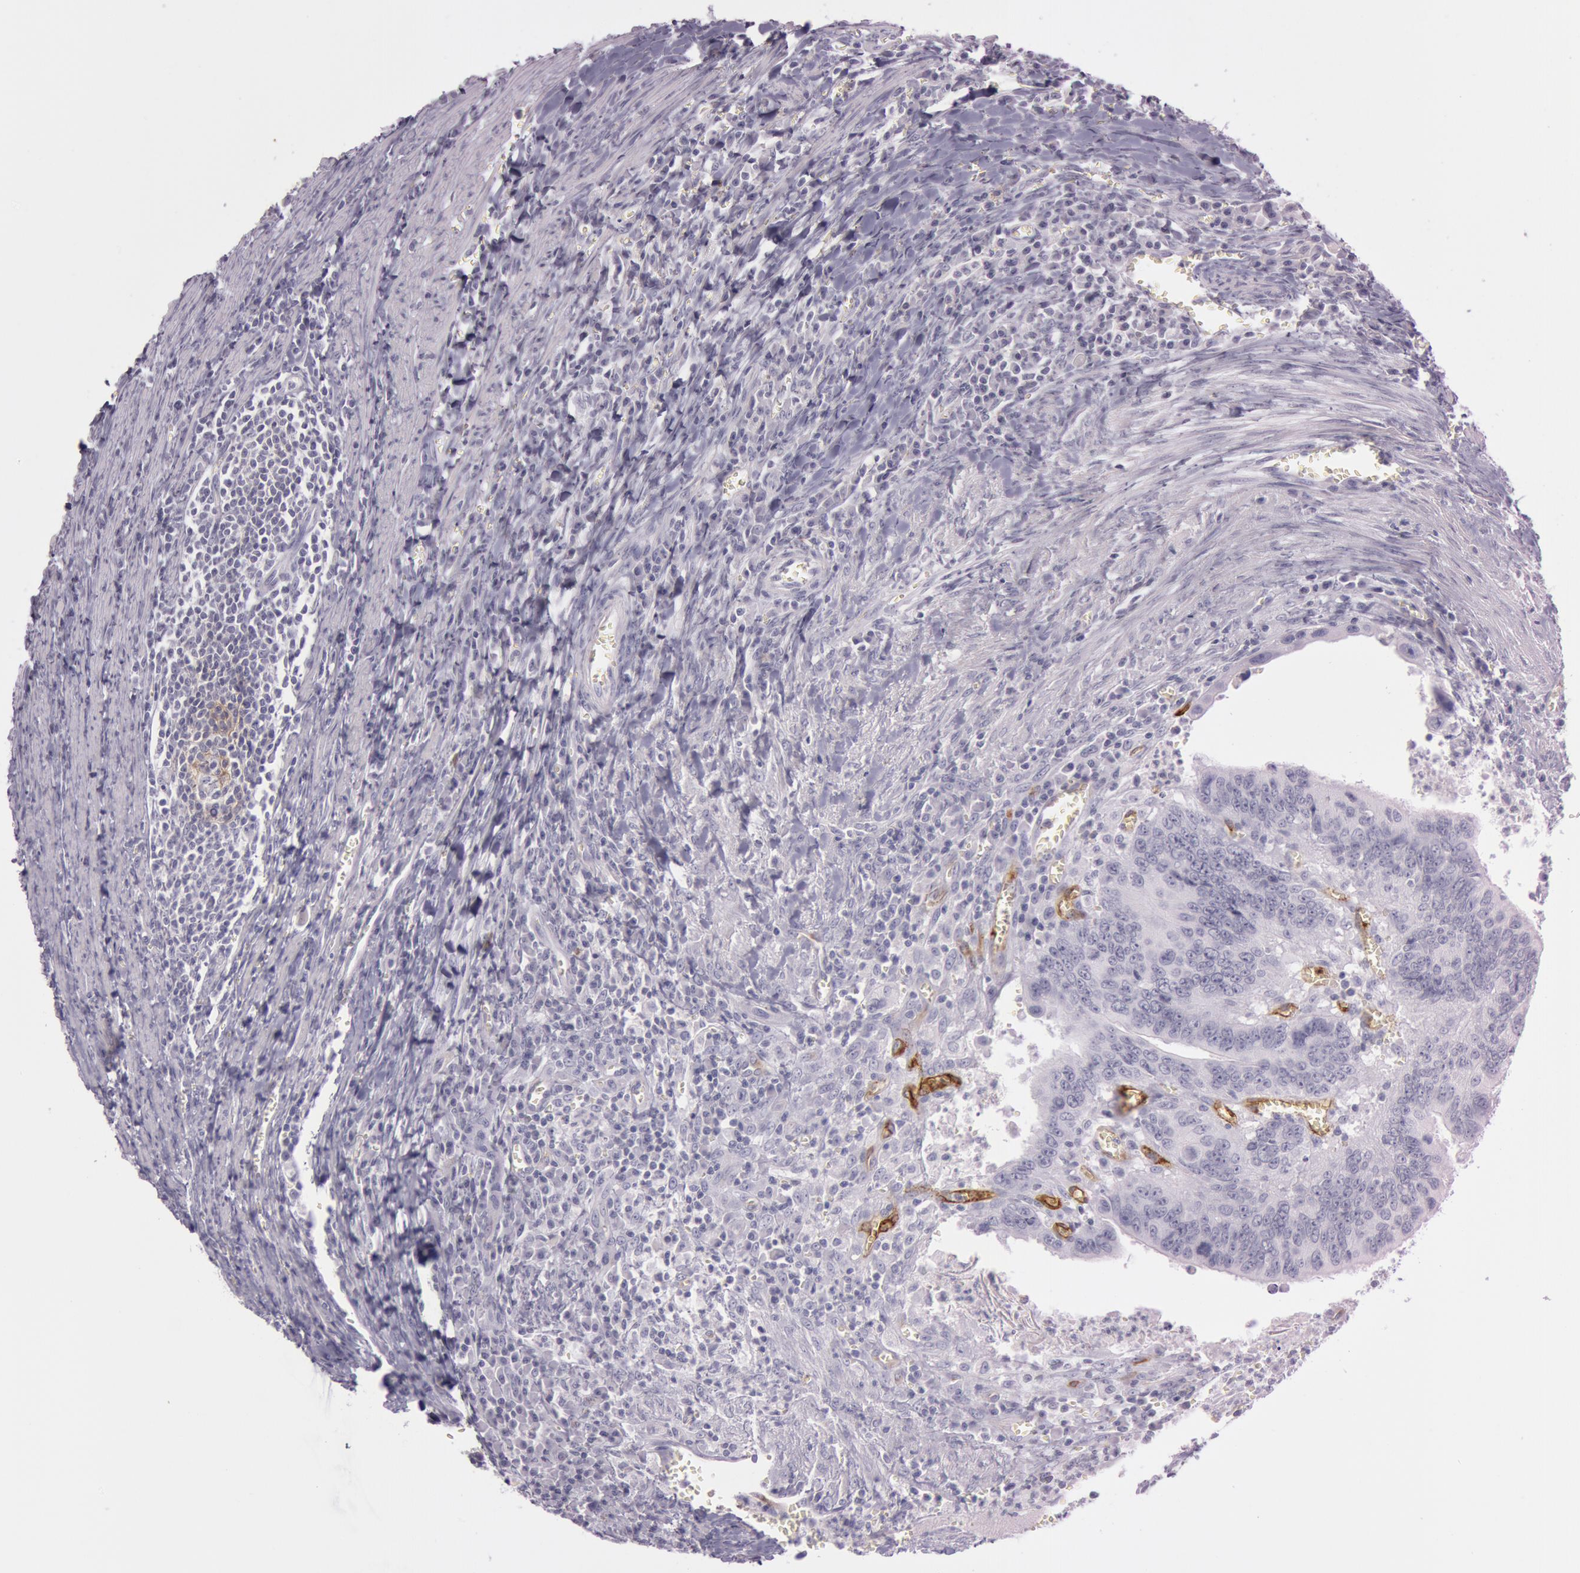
{"staining": {"intensity": "negative", "quantity": "none", "location": "none"}, "tissue": "colorectal cancer", "cell_type": "Tumor cells", "image_type": "cancer", "snomed": [{"axis": "morphology", "description": "Adenocarcinoma, NOS"}, {"axis": "topography", "description": "Colon"}], "caption": "Image shows no protein staining in tumor cells of colorectal cancer (adenocarcinoma) tissue. The staining is performed using DAB brown chromogen with nuclei counter-stained in using hematoxylin.", "gene": "FOLH1", "patient": {"sex": "male", "age": 72}}